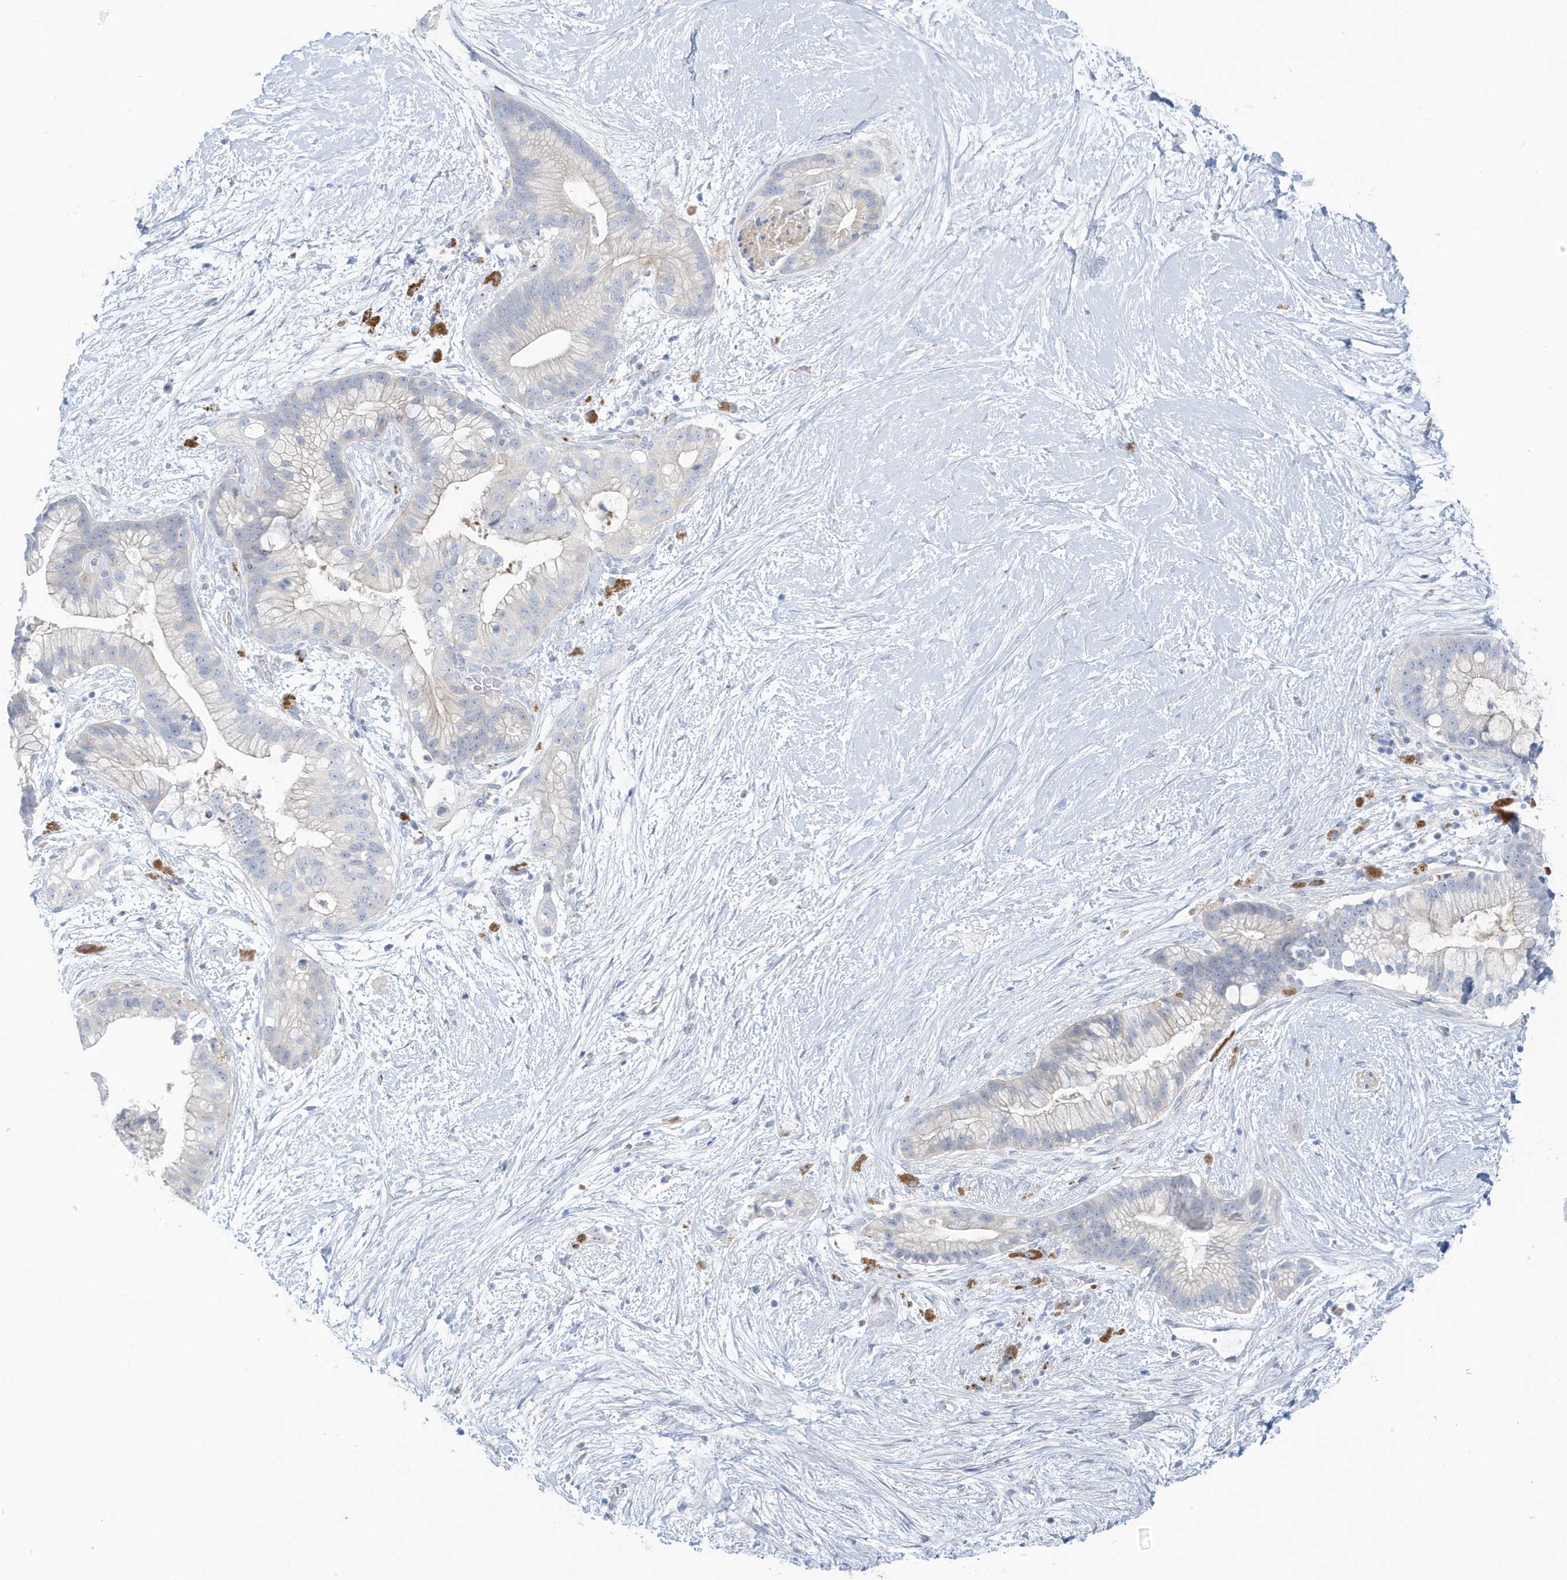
{"staining": {"intensity": "negative", "quantity": "none", "location": "none"}, "tissue": "pancreatic cancer", "cell_type": "Tumor cells", "image_type": "cancer", "snomed": [{"axis": "morphology", "description": "Adenocarcinoma, NOS"}, {"axis": "topography", "description": "Pancreas"}], "caption": "Pancreatic cancer (adenocarcinoma) stained for a protein using immunohistochemistry (IHC) shows no staining tumor cells.", "gene": "ATP13A5", "patient": {"sex": "male", "age": 53}}